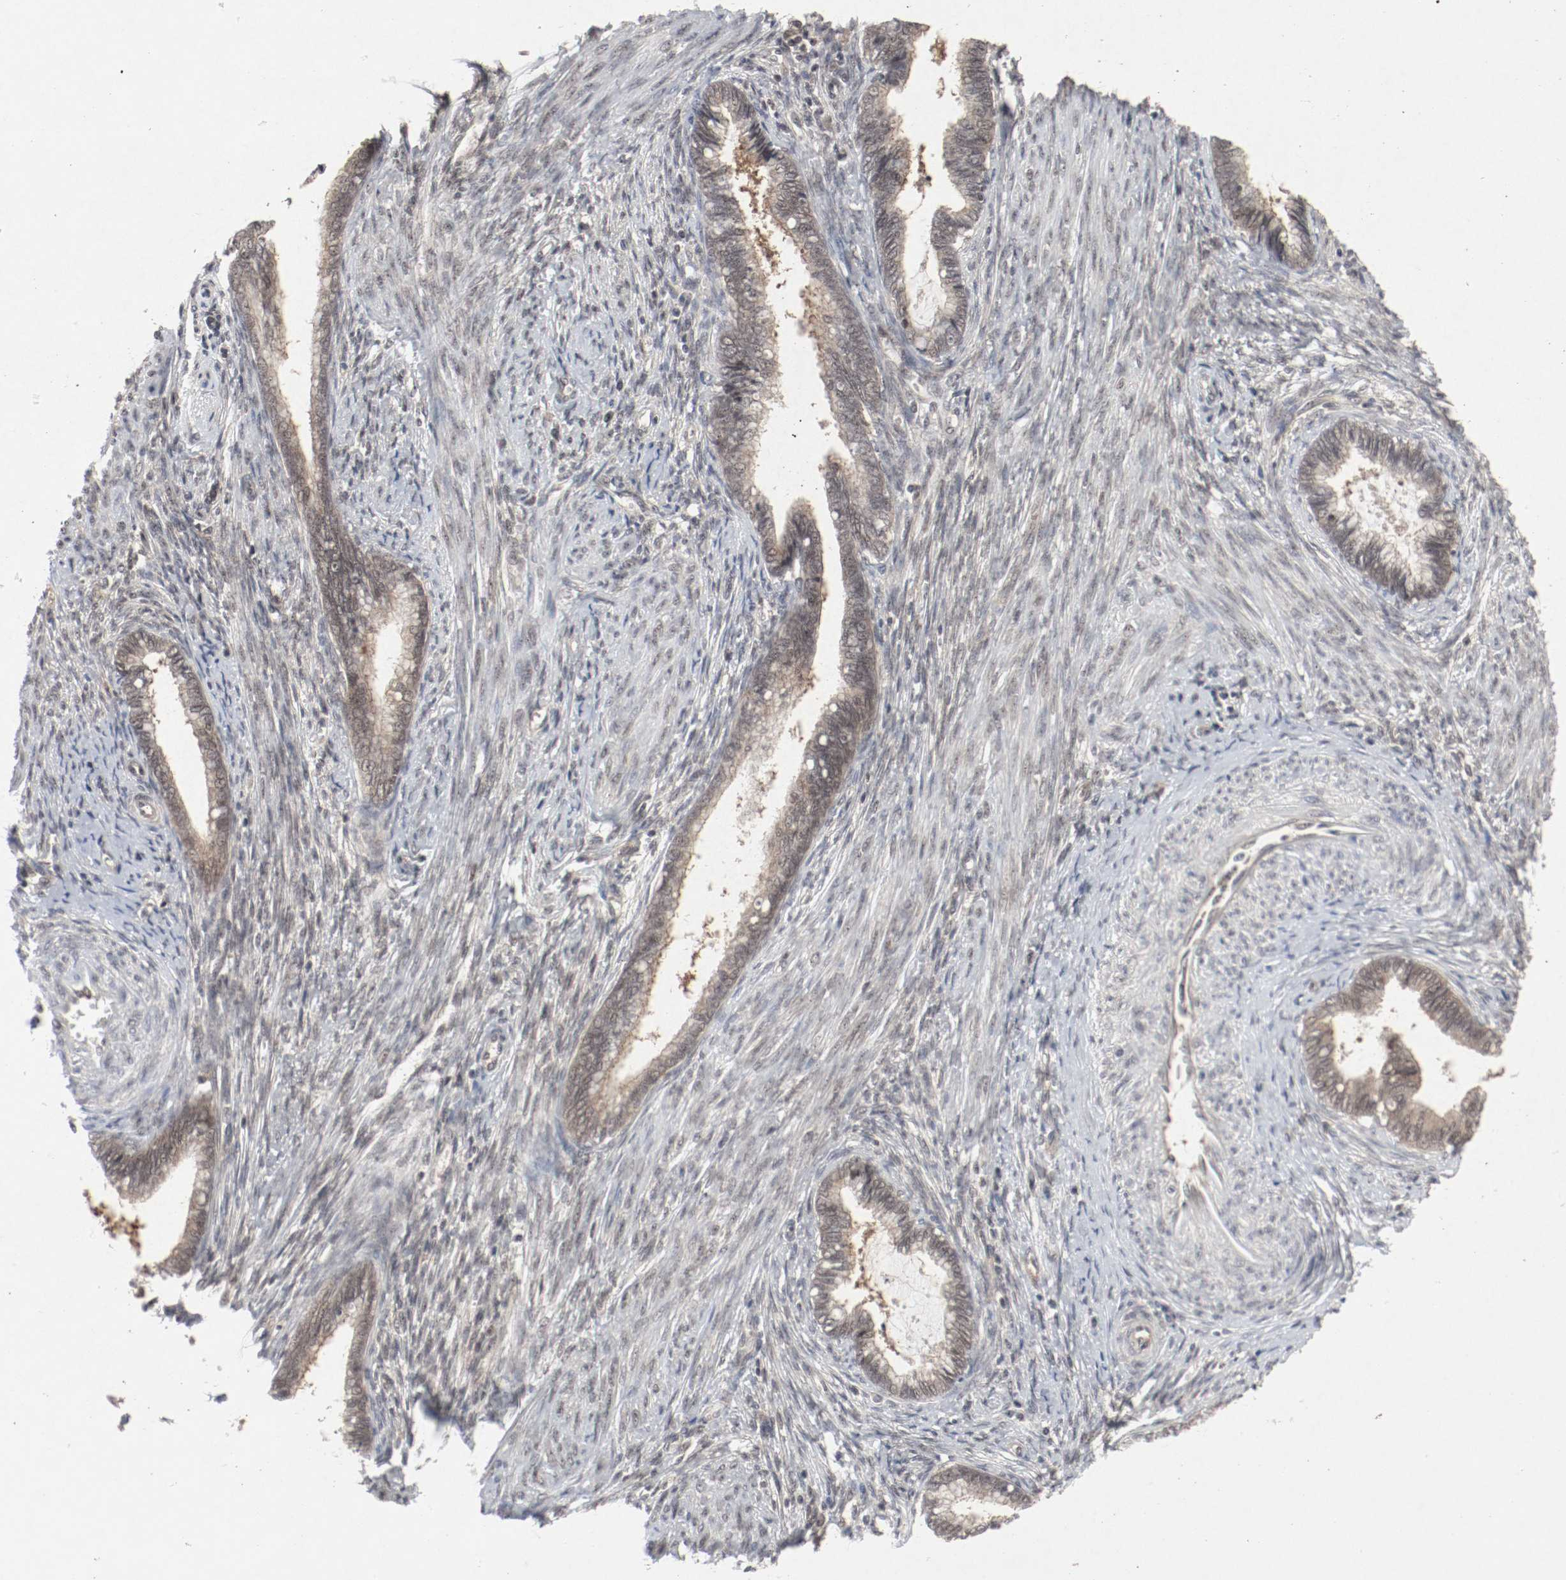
{"staining": {"intensity": "weak", "quantity": ">75%", "location": "cytoplasmic/membranous,nuclear"}, "tissue": "cervical cancer", "cell_type": "Tumor cells", "image_type": "cancer", "snomed": [{"axis": "morphology", "description": "Adenocarcinoma, NOS"}, {"axis": "topography", "description": "Cervix"}], "caption": "Protein staining by immunohistochemistry (IHC) displays weak cytoplasmic/membranous and nuclear staining in approximately >75% of tumor cells in cervical adenocarcinoma.", "gene": "CSNK2B", "patient": {"sex": "female", "age": 44}}